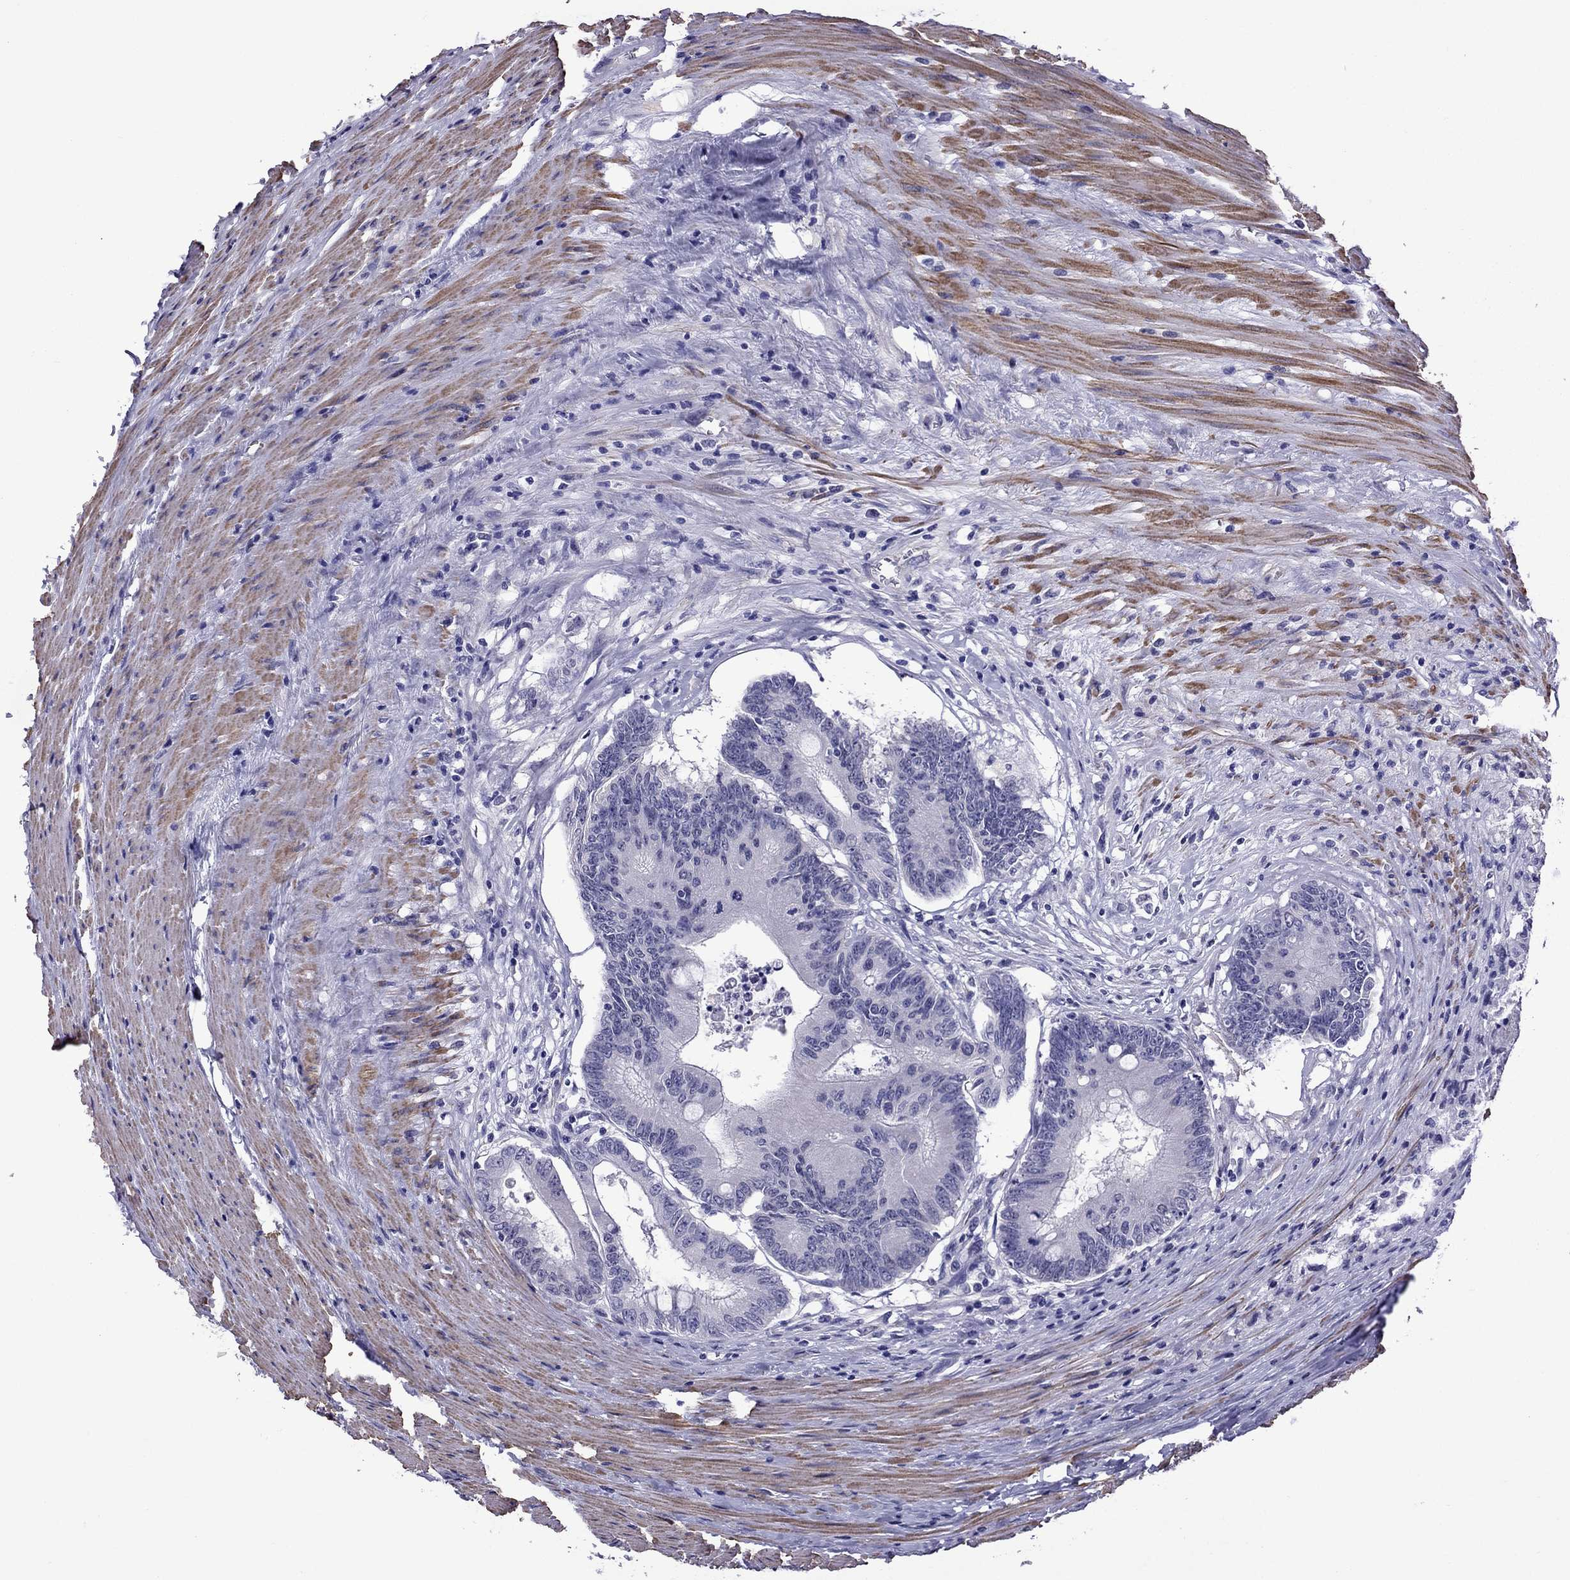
{"staining": {"intensity": "negative", "quantity": "none", "location": "none"}, "tissue": "colorectal cancer", "cell_type": "Tumor cells", "image_type": "cancer", "snomed": [{"axis": "morphology", "description": "Adenocarcinoma, NOS"}, {"axis": "topography", "description": "Rectum"}], "caption": "Tumor cells are negative for brown protein staining in adenocarcinoma (colorectal). Brightfield microscopy of IHC stained with DAB (3,3'-diaminobenzidine) (brown) and hematoxylin (blue), captured at high magnification.", "gene": "CHRNA5", "patient": {"sex": "male", "age": 59}}